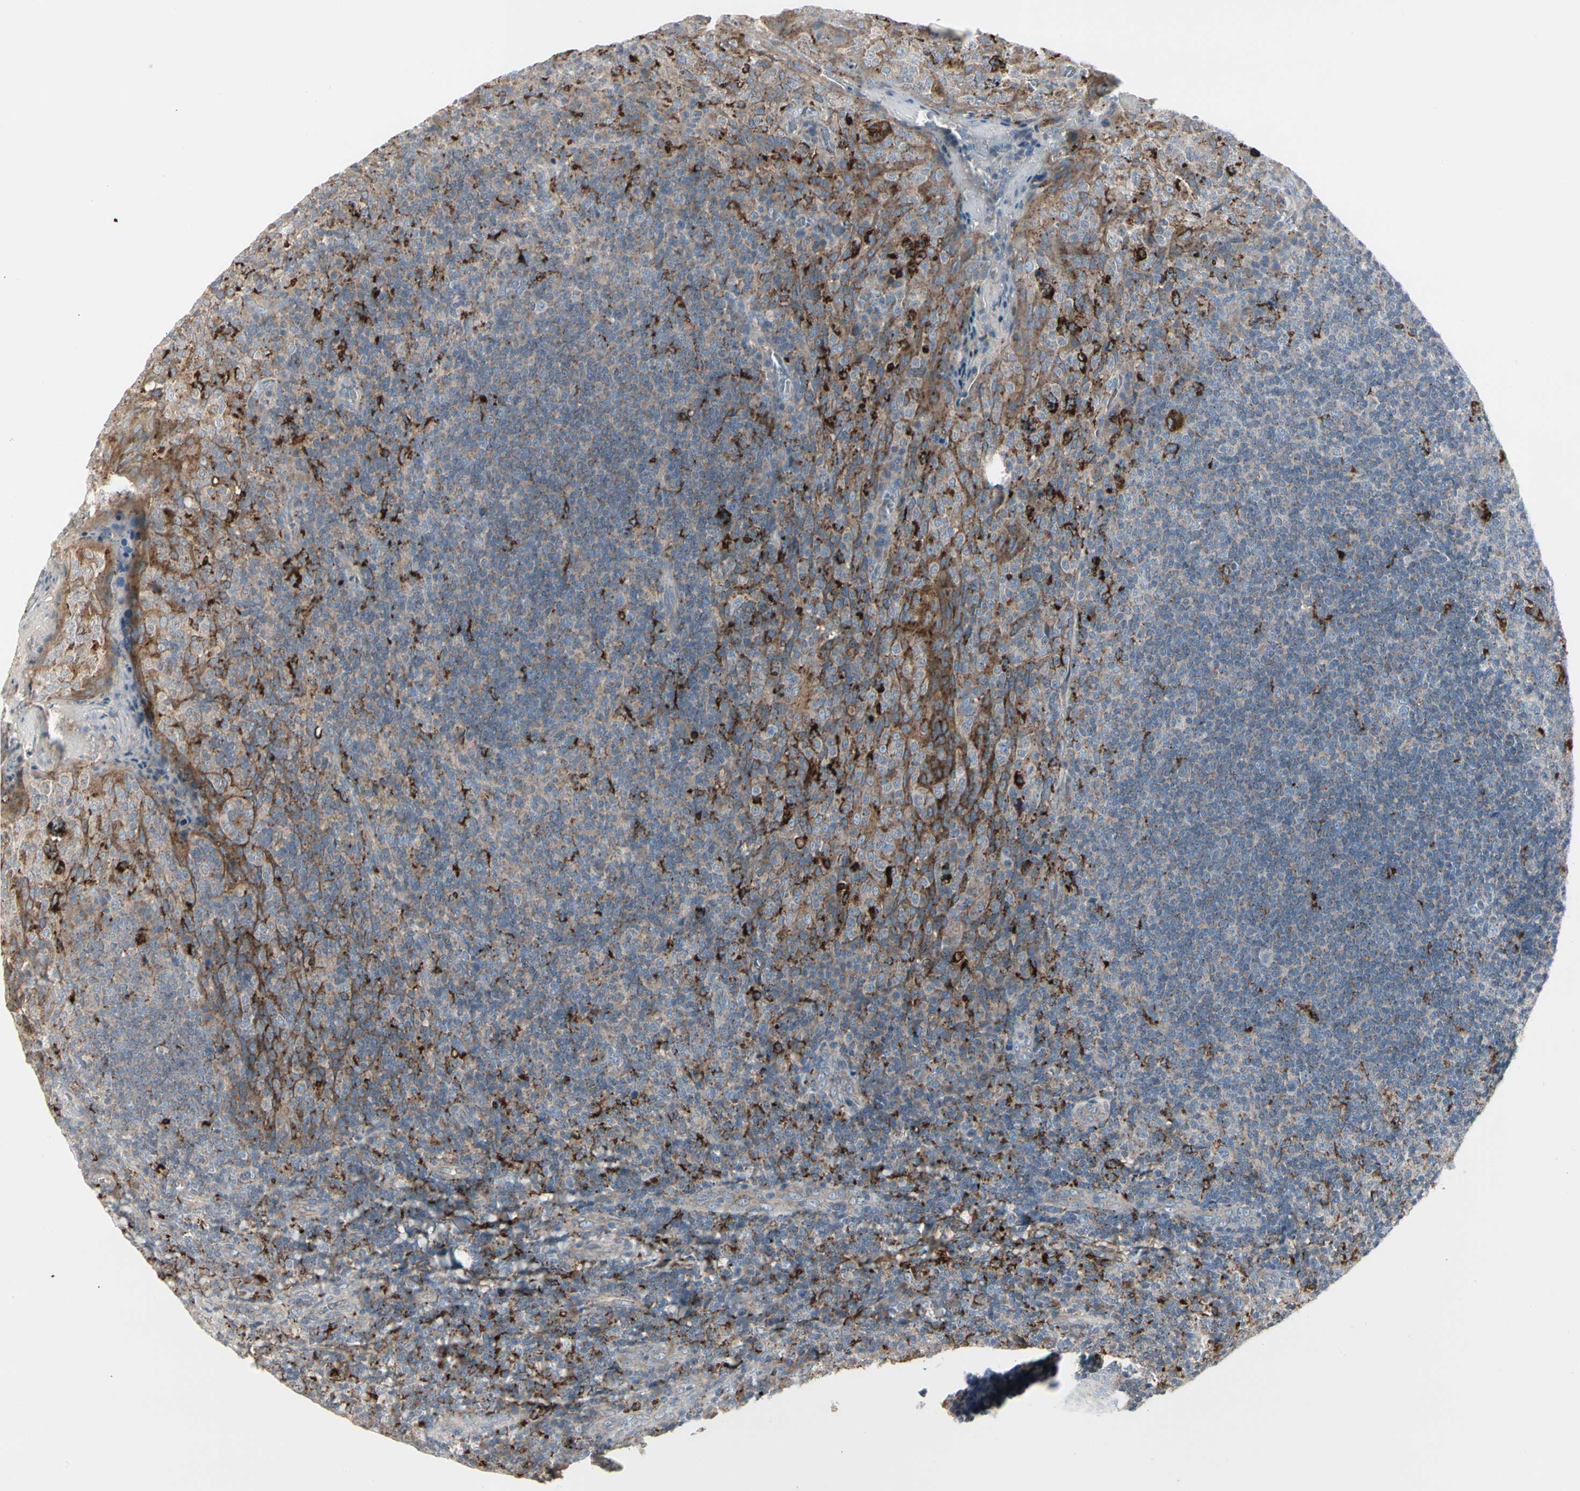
{"staining": {"intensity": "strong", "quantity": "<25%", "location": "cytoplasmic/membranous"}, "tissue": "tonsil", "cell_type": "Germinal center cells", "image_type": "normal", "snomed": [{"axis": "morphology", "description": "Normal tissue, NOS"}, {"axis": "topography", "description": "Tonsil"}], "caption": "Unremarkable tonsil displays strong cytoplasmic/membranous expression in approximately <25% of germinal center cells.", "gene": "ATP6V1B2", "patient": {"sex": "male", "age": 17}}